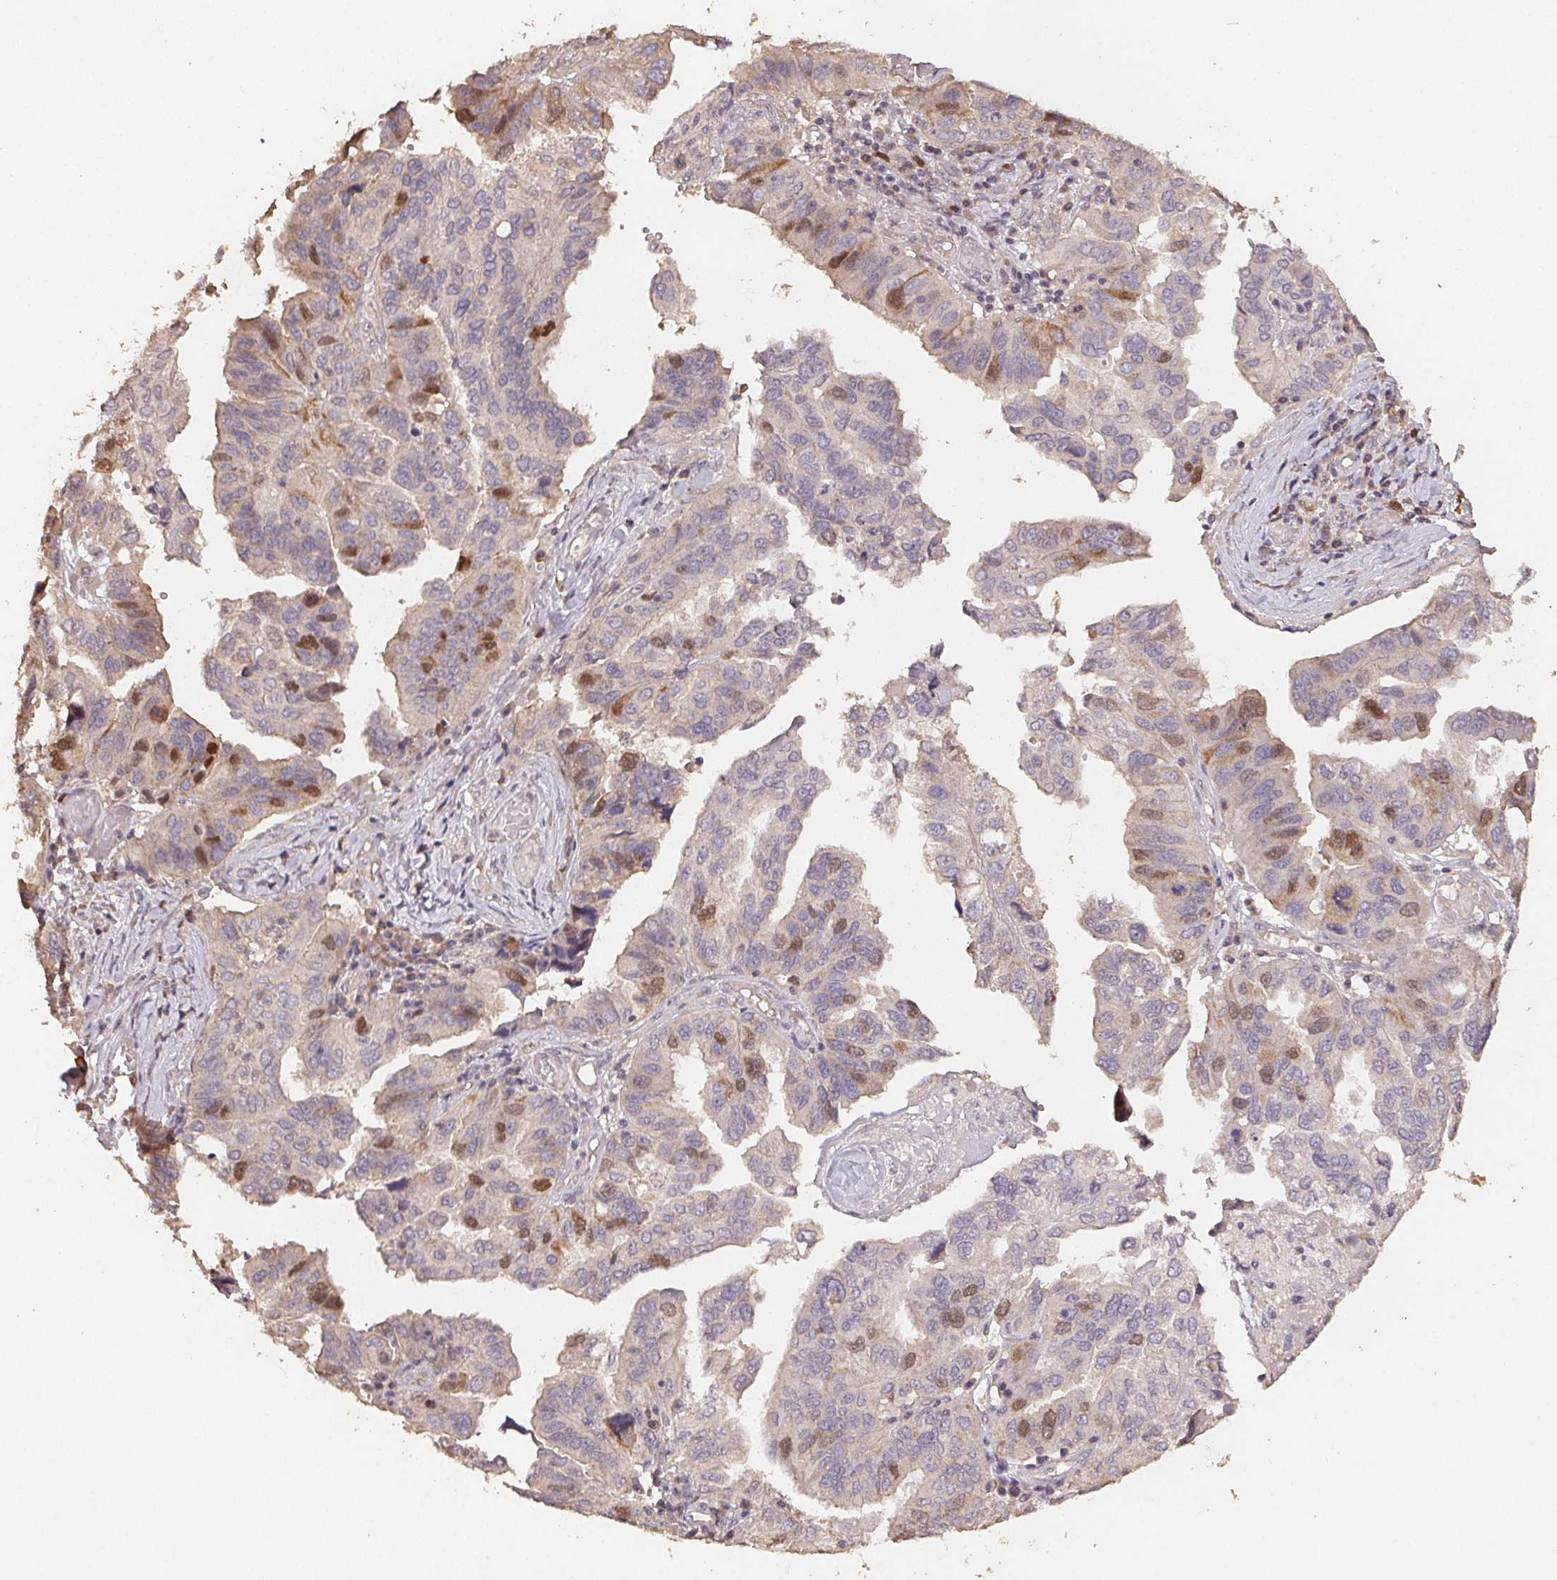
{"staining": {"intensity": "moderate", "quantity": "<25%", "location": "cytoplasmic/membranous,nuclear"}, "tissue": "ovarian cancer", "cell_type": "Tumor cells", "image_type": "cancer", "snomed": [{"axis": "morphology", "description": "Cystadenocarcinoma, serous, NOS"}, {"axis": "topography", "description": "Ovary"}], "caption": "Protein staining shows moderate cytoplasmic/membranous and nuclear positivity in approximately <25% of tumor cells in serous cystadenocarcinoma (ovarian). (IHC, brightfield microscopy, high magnification).", "gene": "CENPF", "patient": {"sex": "female", "age": 79}}